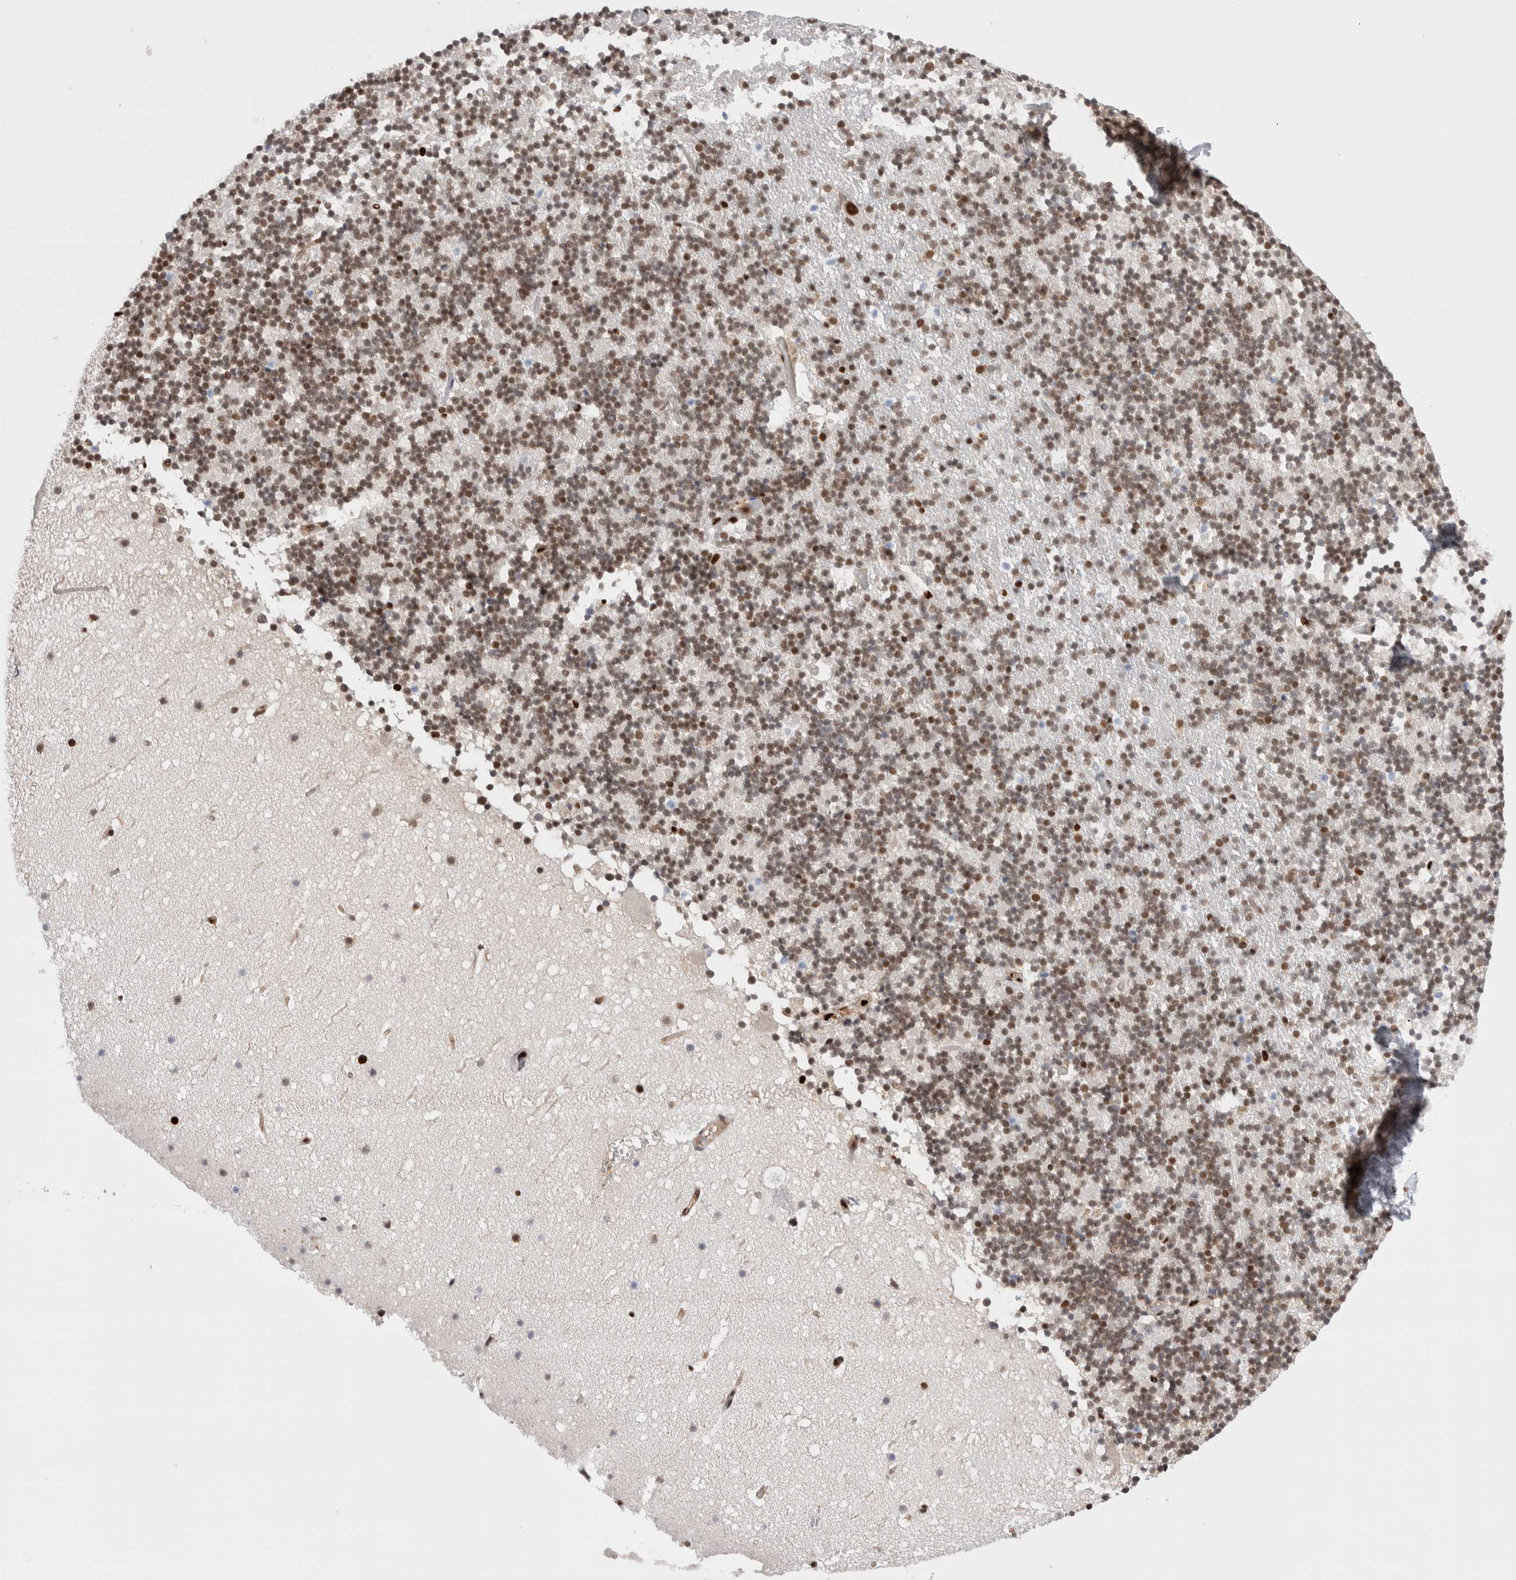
{"staining": {"intensity": "moderate", "quantity": ">75%", "location": "nuclear"}, "tissue": "cerebellum", "cell_type": "Cells in granular layer", "image_type": "normal", "snomed": [{"axis": "morphology", "description": "Normal tissue, NOS"}, {"axis": "topography", "description": "Cerebellum"}], "caption": "Immunohistochemistry image of normal cerebellum: cerebellum stained using immunohistochemistry (IHC) displays medium levels of moderate protein expression localized specifically in the nuclear of cells in granular layer, appearing as a nuclear brown color.", "gene": "C17orf49", "patient": {"sex": "male", "age": 57}}